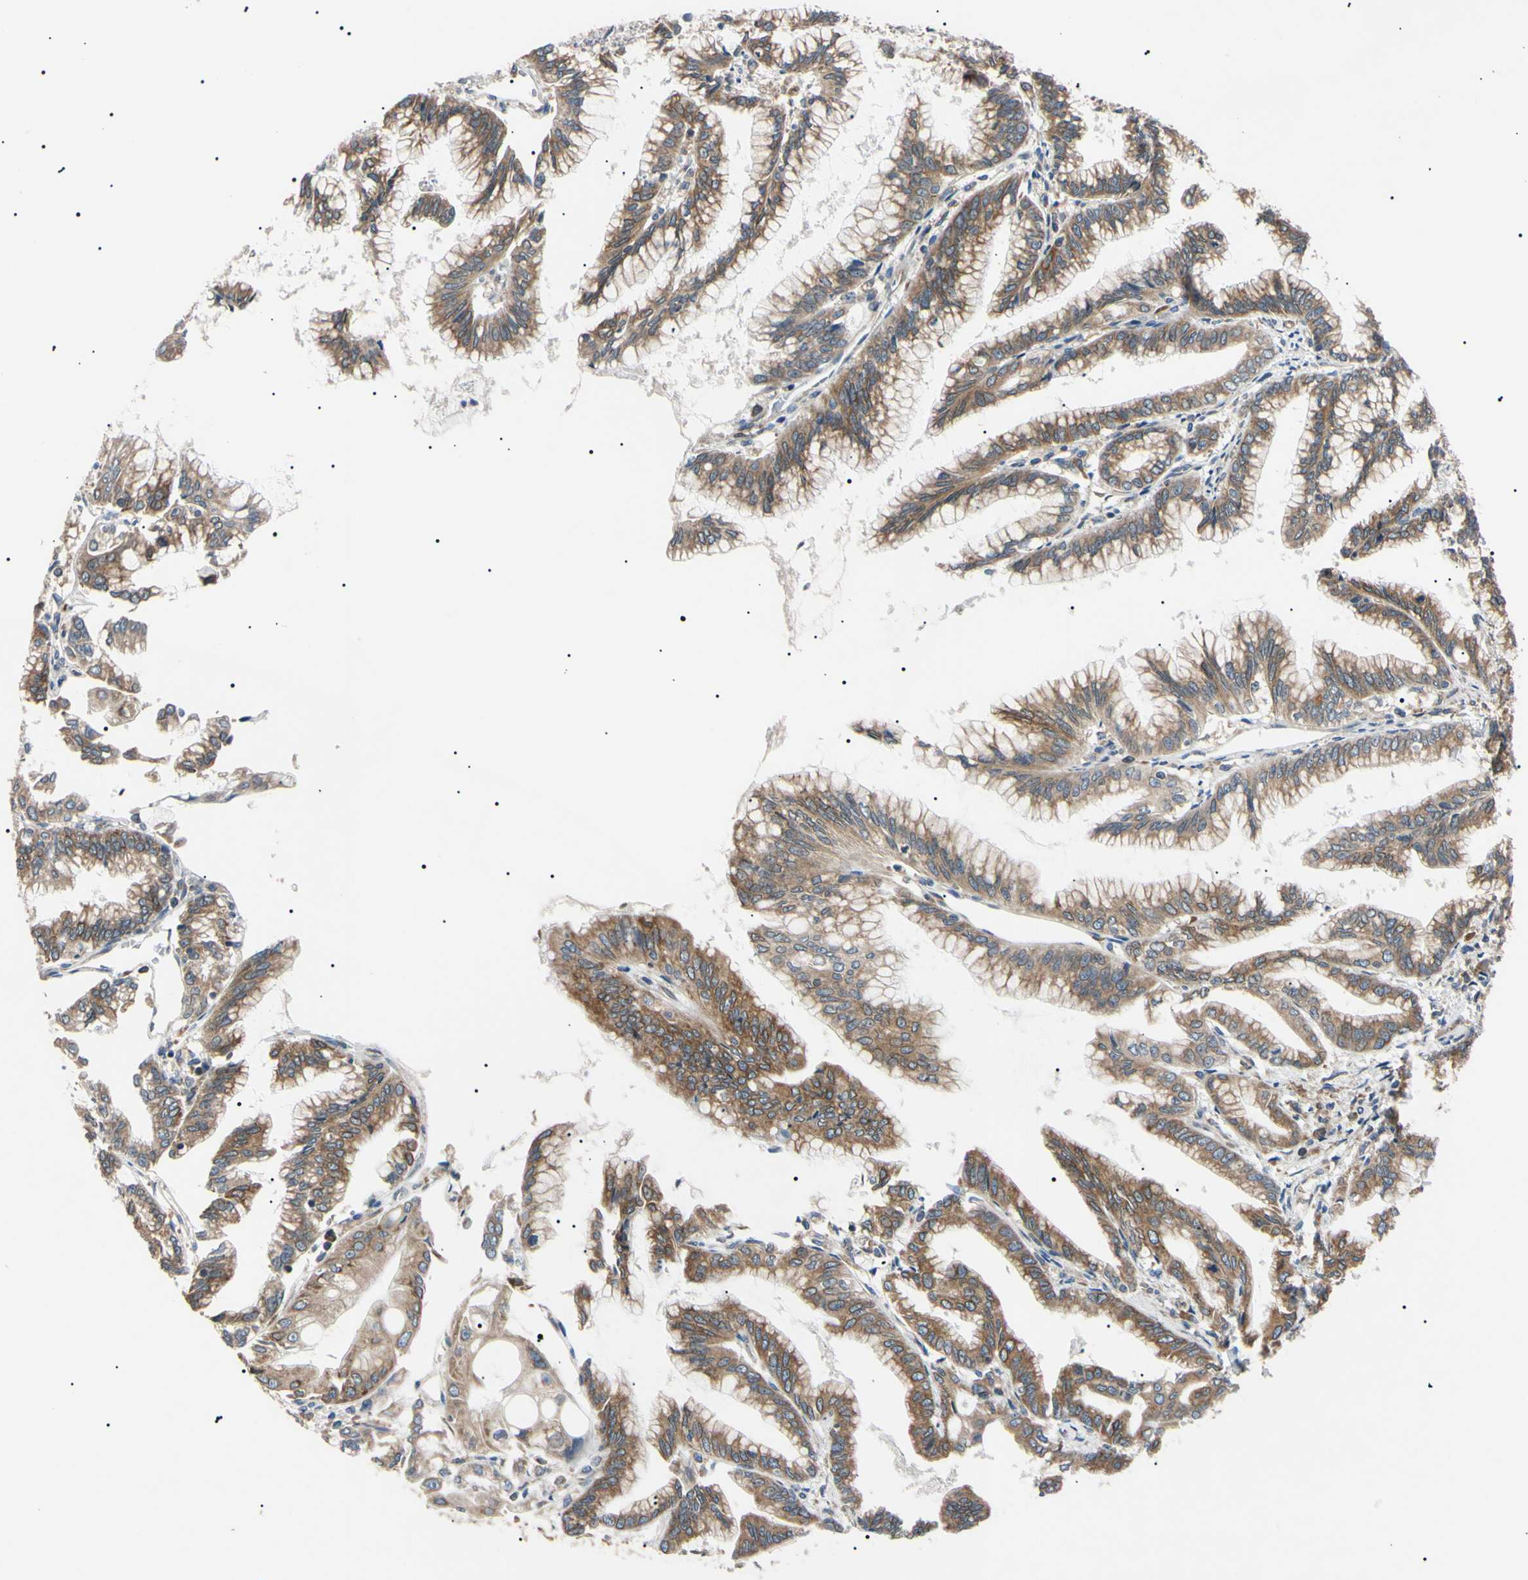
{"staining": {"intensity": "strong", "quantity": ">75%", "location": "cytoplasmic/membranous"}, "tissue": "pancreatic cancer", "cell_type": "Tumor cells", "image_type": "cancer", "snomed": [{"axis": "morphology", "description": "Adenocarcinoma, NOS"}, {"axis": "topography", "description": "Pancreas"}], "caption": "A brown stain highlights strong cytoplasmic/membranous staining of a protein in pancreatic cancer (adenocarcinoma) tumor cells. The staining is performed using DAB brown chromogen to label protein expression. The nuclei are counter-stained blue using hematoxylin.", "gene": "VAPA", "patient": {"sex": "female", "age": 64}}